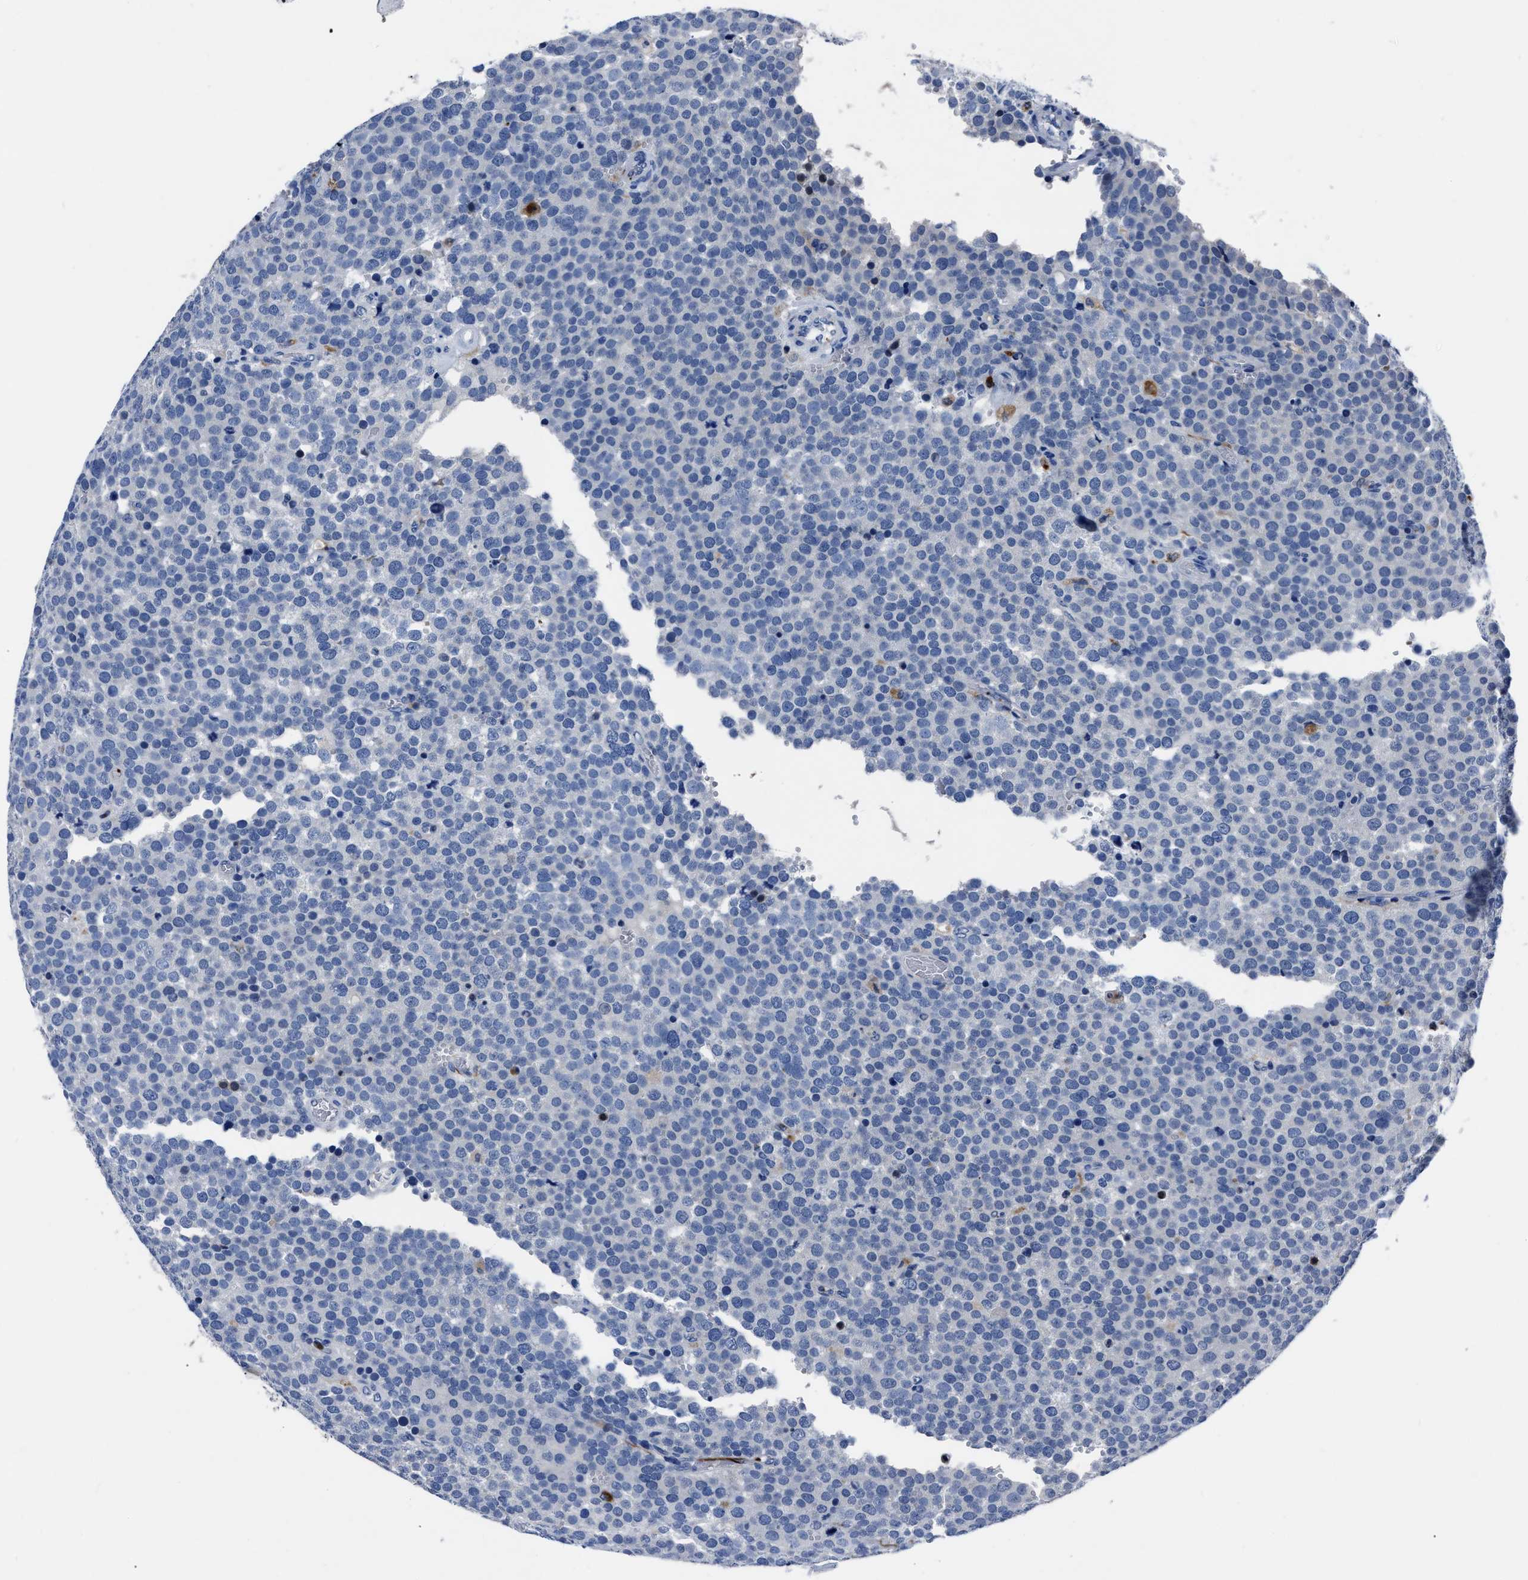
{"staining": {"intensity": "negative", "quantity": "none", "location": "none"}, "tissue": "testis cancer", "cell_type": "Tumor cells", "image_type": "cancer", "snomed": [{"axis": "morphology", "description": "Normal tissue, NOS"}, {"axis": "morphology", "description": "Seminoma, NOS"}, {"axis": "topography", "description": "Testis"}], "caption": "IHC photomicrograph of testis cancer stained for a protein (brown), which exhibits no positivity in tumor cells.", "gene": "OR10G3", "patient": {"sex": "male", "age": 71}}